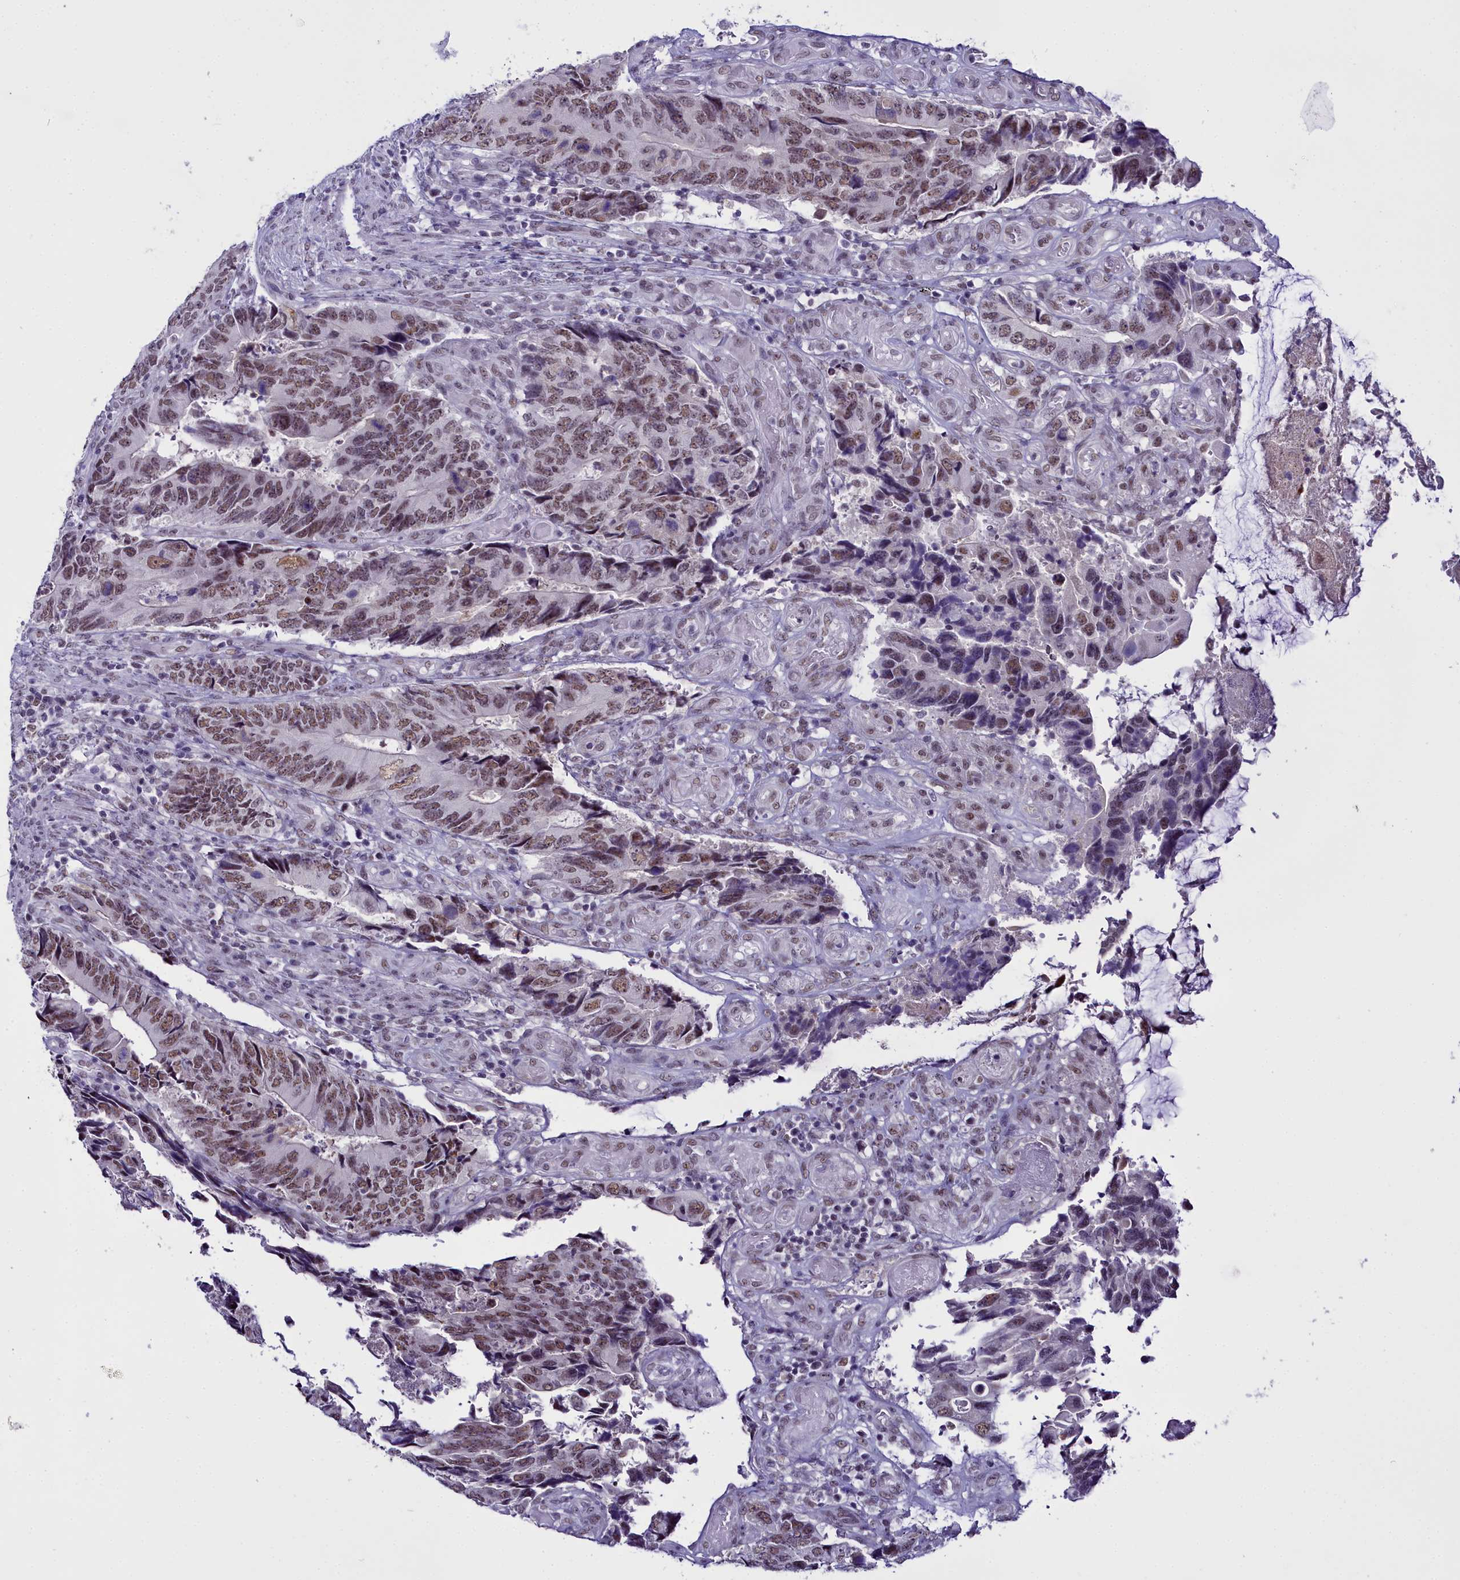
{"staining": {"intensity": "moderate", "quantity": ">75%", "location": "nuclear"}, "tissue": "colorectal cancer", "cell_type": "Tumor cells", "image_type": "cancer", "snomed": [{"axis": "morphology", "description": "Adenocarcinoma, NOS"}, {"axis": "topography", "description": "Colon"}], "caption": "Moderate nuclear positivity is seen in about >75% of tumor cells in colorectal cancer. (DAB = brown stain, brightfield microscopy at high magnification).", "gene": "RBM12", "patient": {"sex": "male", "age": 87}}